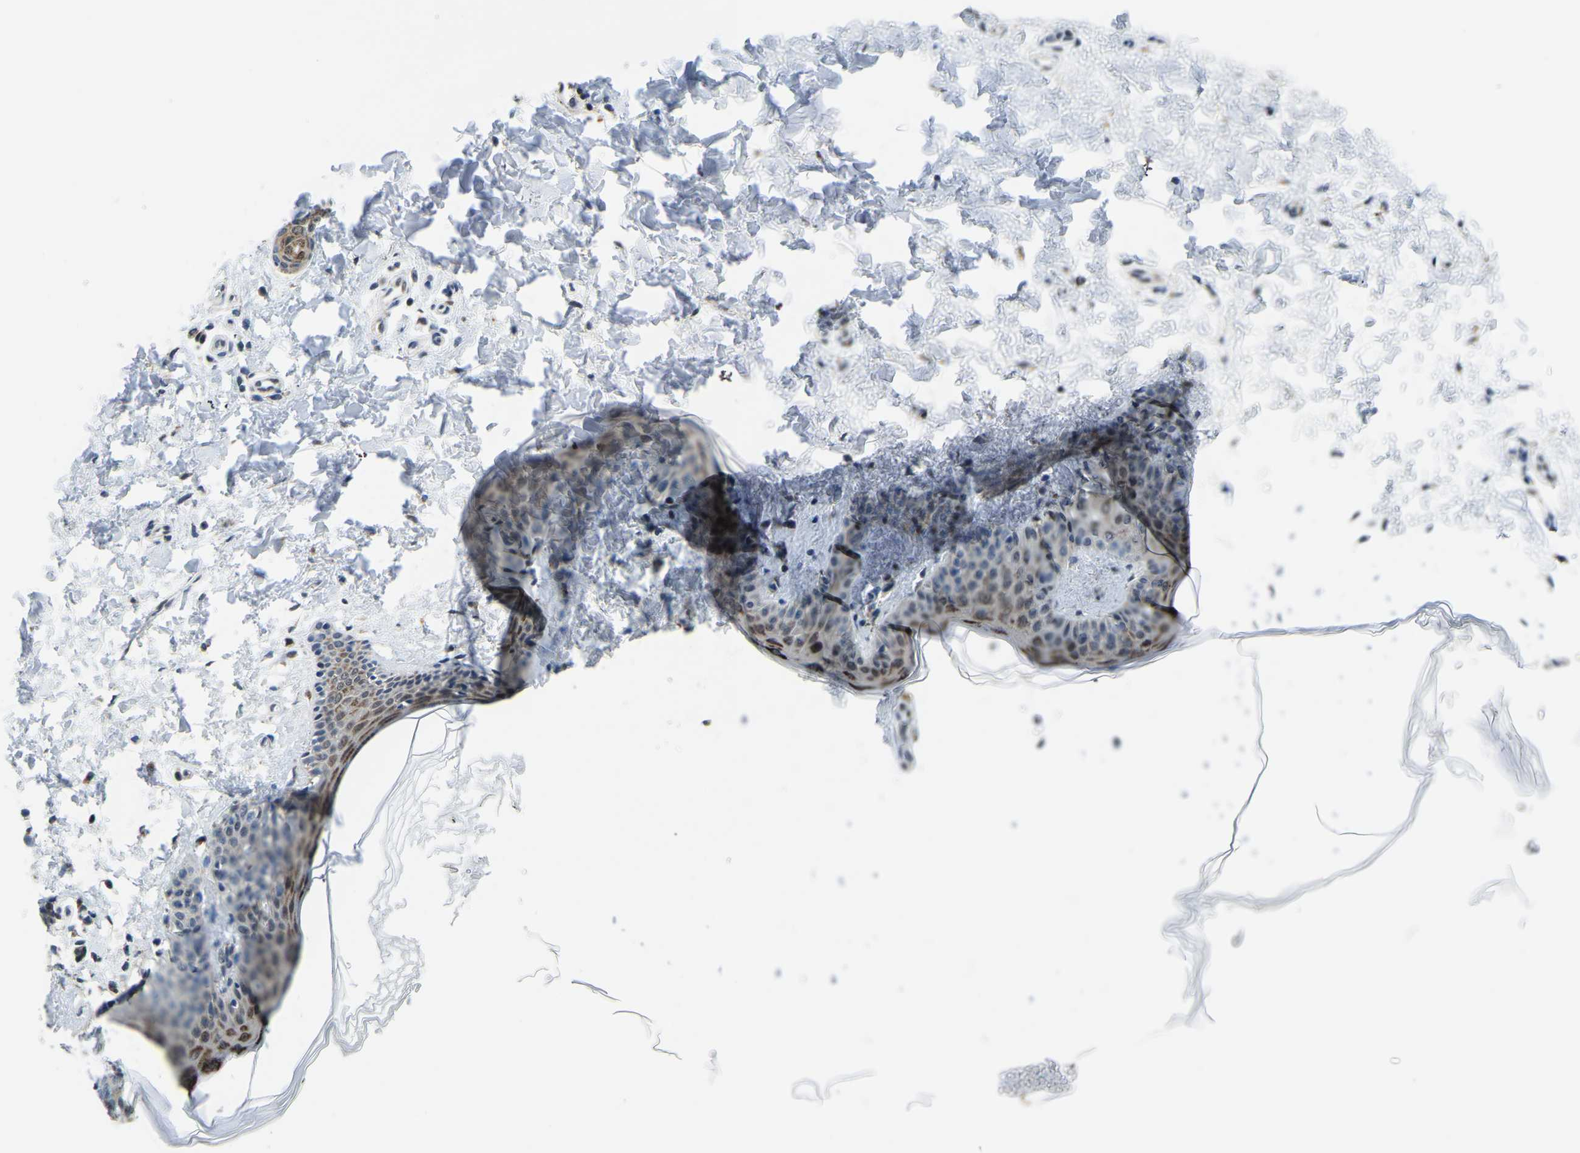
{"staining": {"intensity": "weak", "quantity": ">75%", "location": "cytoplasmic/membranous"}, "tissue": "skin", "cell_type": "Fibroblasts", "image_type": "normal", "snomed": [{"axis": "morphology", "description": "Normal tissue, NOS"}, {"axis": "topography", "description": "Skin"}], "caption": "High-power microscopy captured an immunohistochemistry image of benign skin, revealing weak cytoplasmic/membranous expression in about >75% of fibroblasts.", "gene": "BNIP3L", "patient": {"sex": "female", "age": 17}}